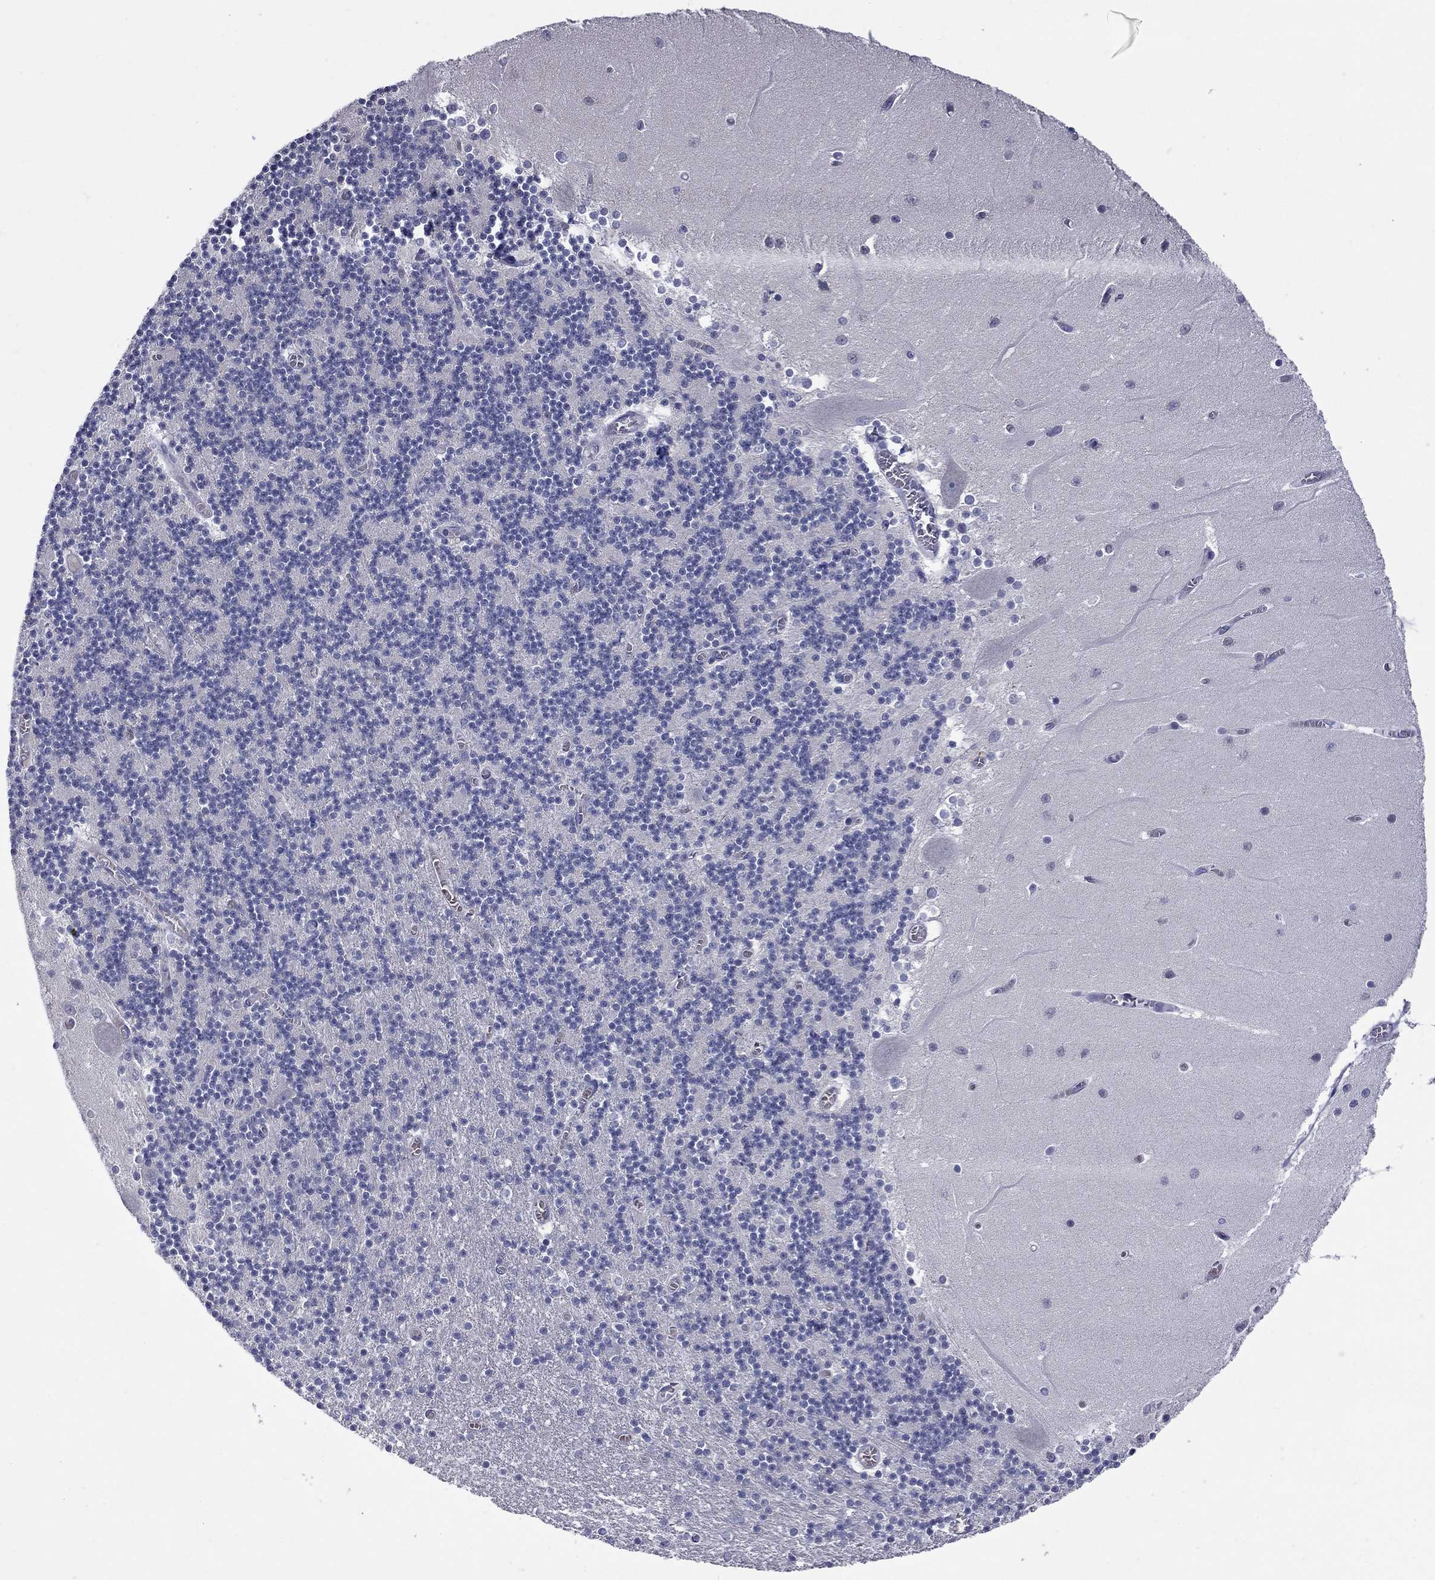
{"staining": {"intensity": "negative", "quantity": "none", "location": "none"}, "tissue": "cerebellum", "cell_type": "Cells in granular layer", "image_type": "normal", "snomed": [{"axis": "morphology", "description": "Normal tissue, NOS"}, {"axis": "topography", "description": "Cerebellum"}], "caption": "Immunohistochemical staining of benign cerebellum demonstrates no significant expression in cells in granular layer. (DAB (3,3'-diaminobenzidine) immunohistochemistry (IHC) visualized using brightfield microscopy, high magnification).", "gene": "UNC119B", "patient": {"sex": "female", "age": 28}}